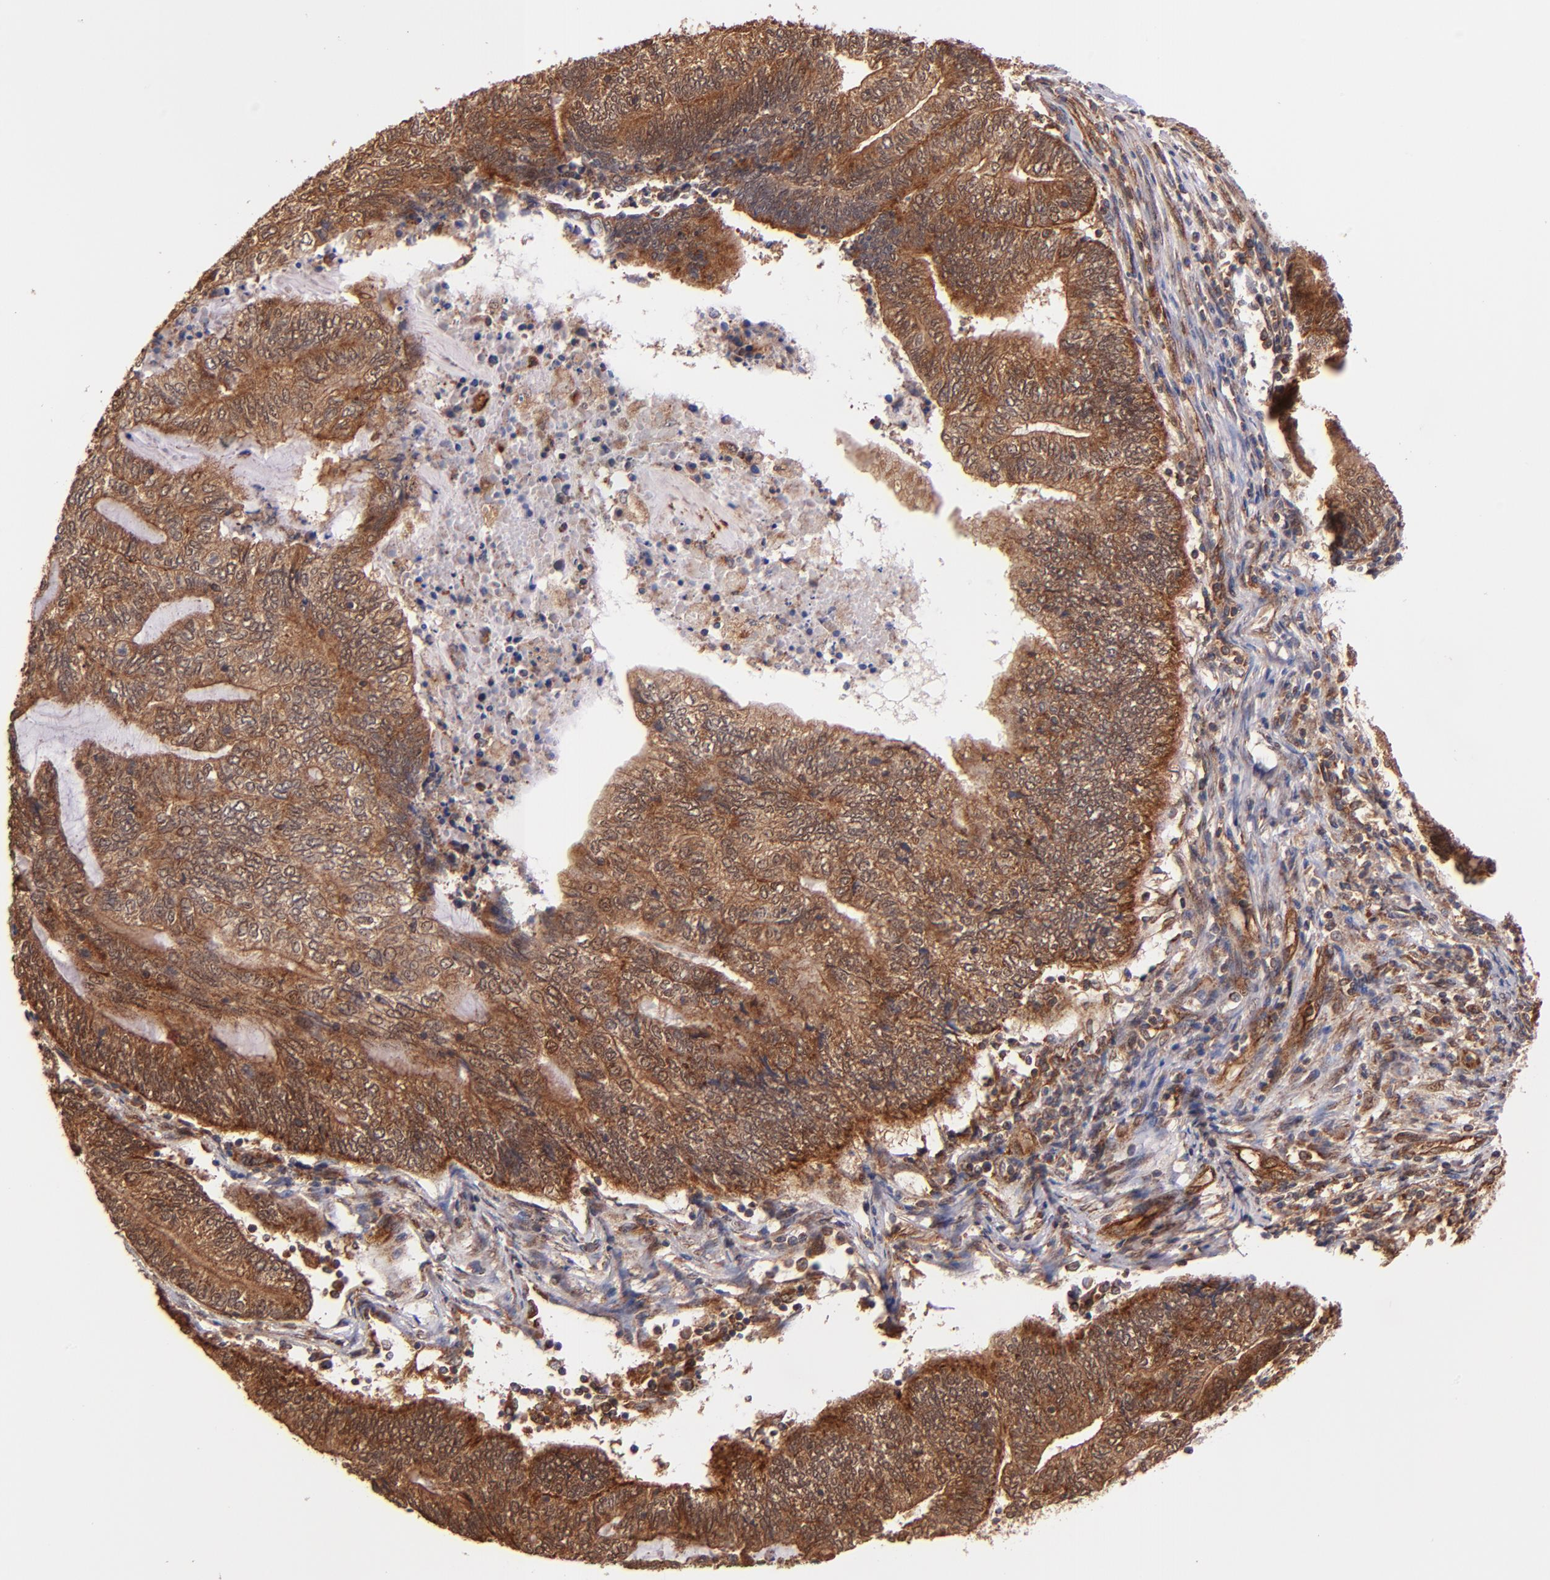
{"staining": {"intensity": "strong", "quantity": ">75%", "location": "cytoplasmic/membranous"}, "tissue": "endometrial cancer", "cell_type": "Tumor cells", "image_type": "cancer", "snomed": [{"axis": "morphology", "description": "Adenocarcinoma, NOS"}, {"axis": "topography", "description": "Uterus"}, {"axis": "topography", "description": "Endometrium"}], "caption": "A high amount of strong cytoplasmic/membranous staining is seen in about >75% of tumor cells in adenocarcinoma (endometrial) tissue. (DAB = brown stain, brightfield microscopy at high magnification).", "gene": "STX8", "patient": {"sex": "female", "age": 70}}